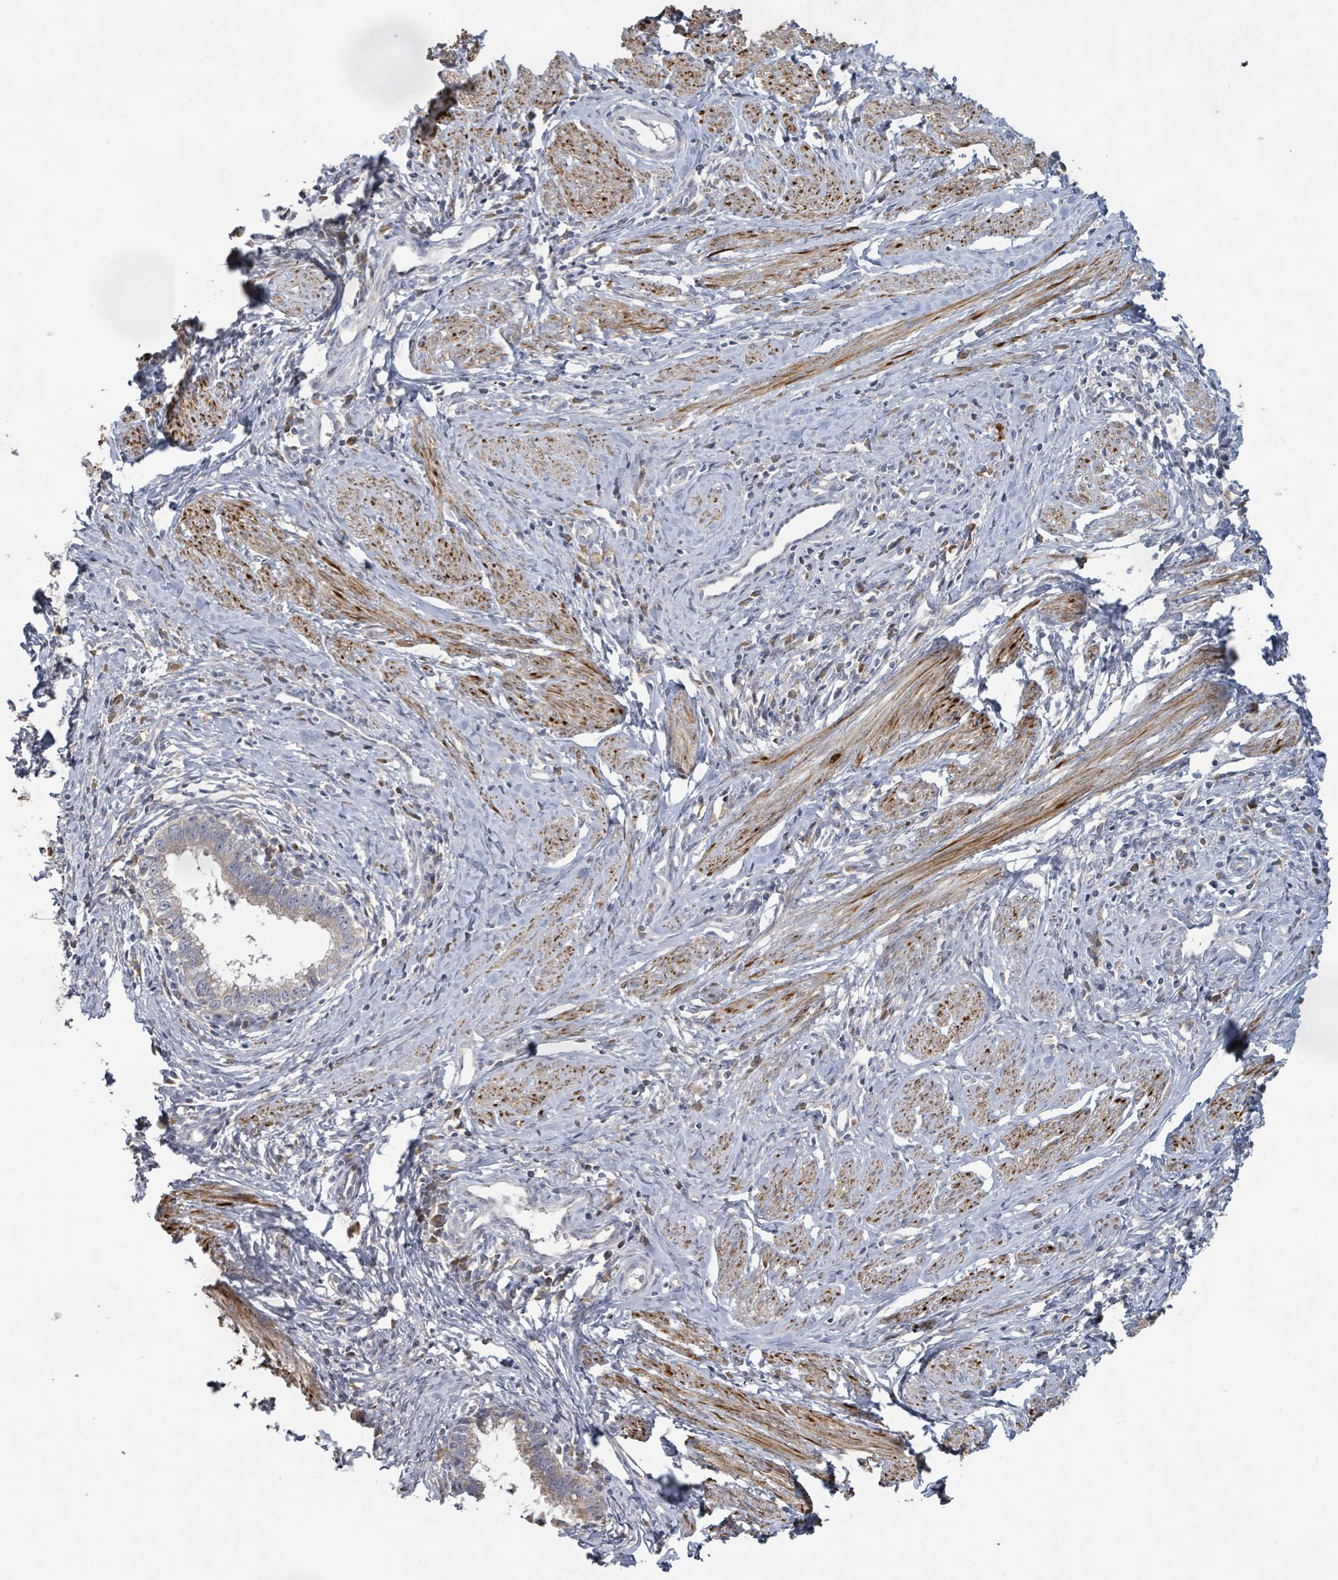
{"staining": {"intensity": "negative", "quantity": "none", "location": "none"}, "tissue": "cervical cancer", "cell_type": "Tumor cells", "image_type": "cancer", "snomed": [{"axis": "morphology", "description": "Adenocarcinoma, NOS"}, {"axis": "topography", "description": "Cervix"}], "caption": "Tumor cells show no significant protein staining in adenocarcinoma (cervical).", "gene": "KCNS2", "patient": {"sex": "female", "age": 36}}